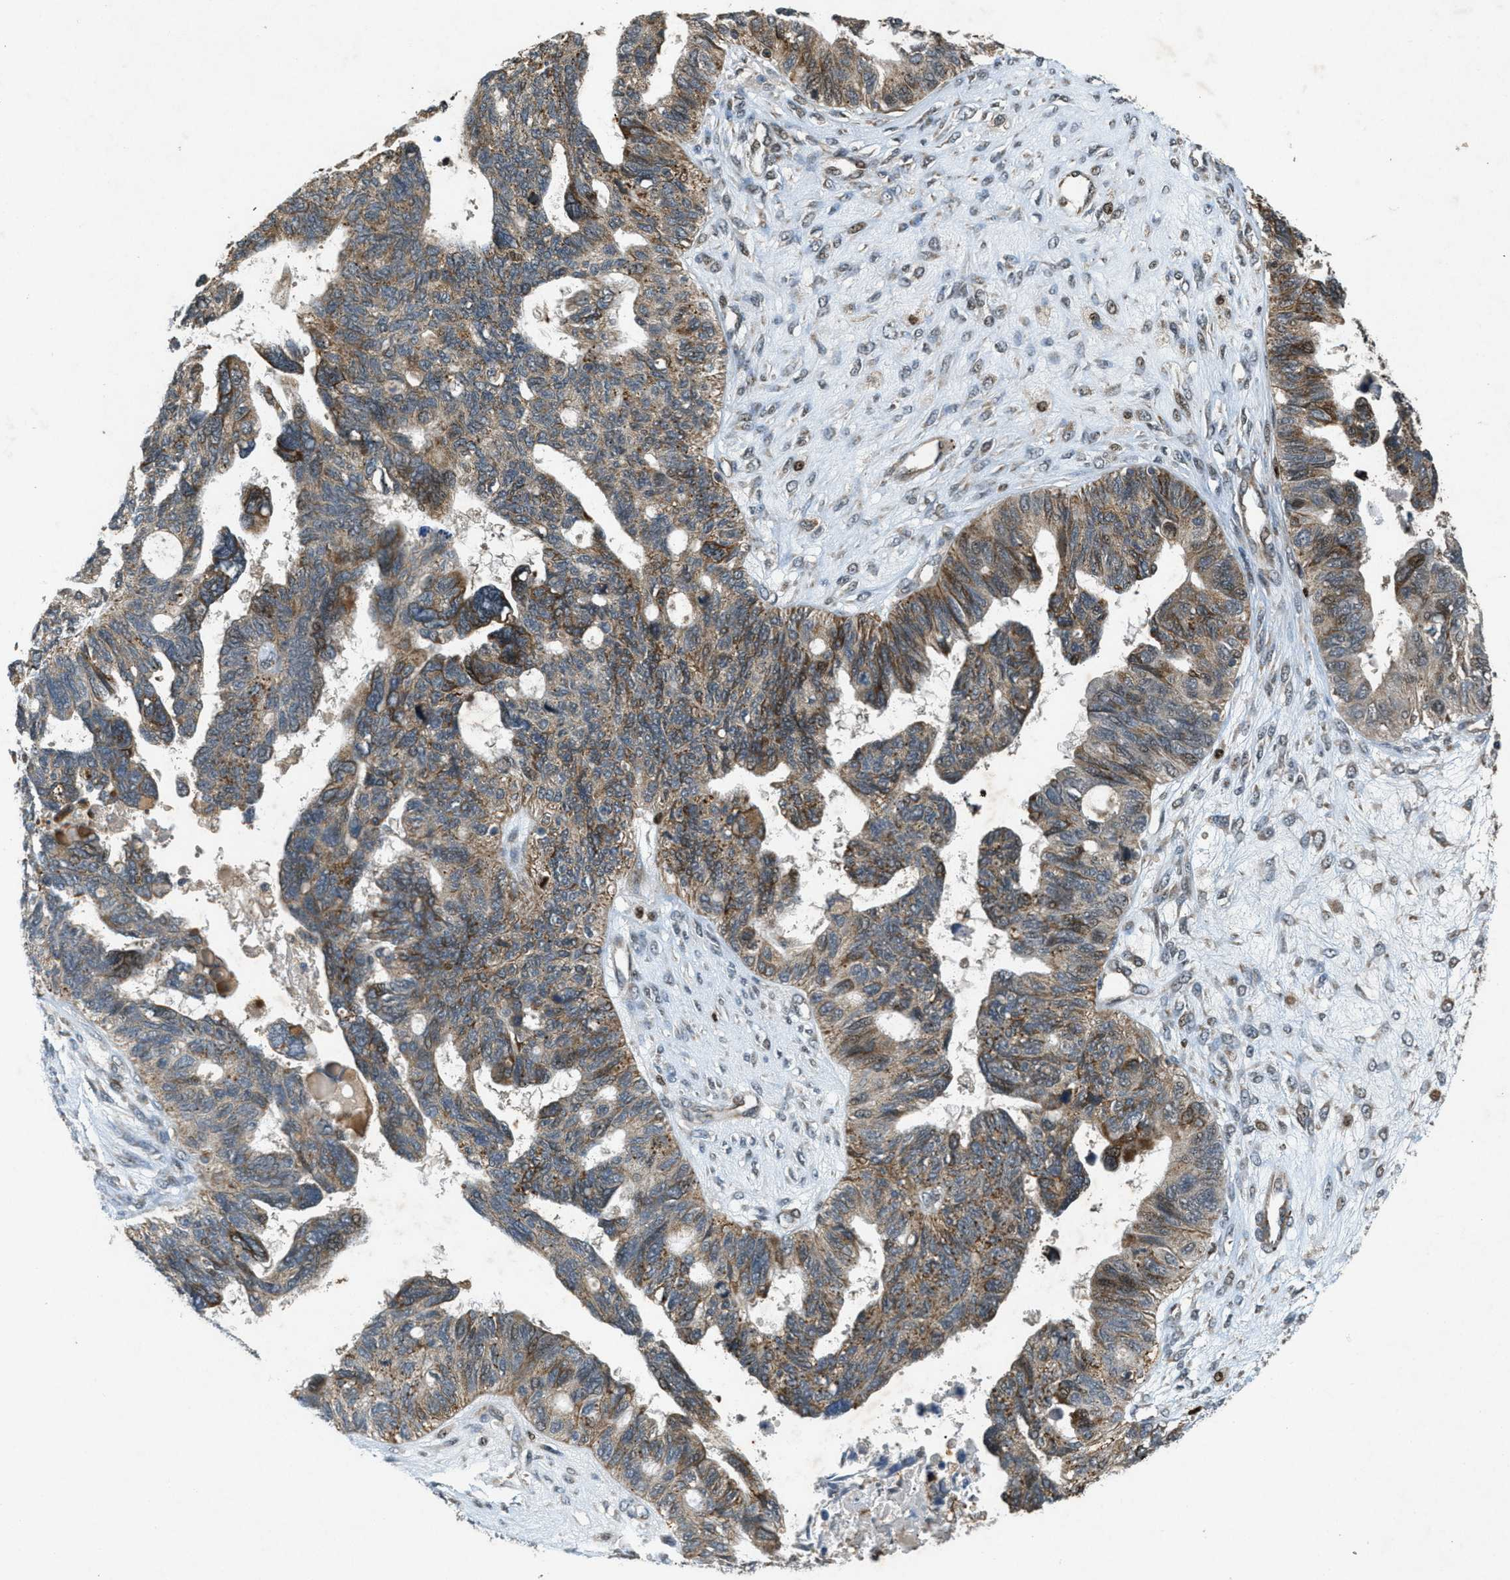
{"staining": {"intensity": "moderate", "quantity": ">75%", "location": "cytoplasmic/membranous"}, "tissue": "ovarian cancer", "cell_type": "Tumor cells", "image_type": "cancer", "snomed": [{"axis": "morphology", "description": "Cystadenocarcinoma, serous, NOS"}, {"axis": "topography", "description": "Ovary"}], "caption": "The histopathology image demonstrates staining of ovarian serous cystadenocarcinoma, revealing moderate cytoplasmic/membranous protein staining (brown color) within tumor cells.", "gene": "PPP1R15A", "patient": {"sex": "female", "age": 79}}